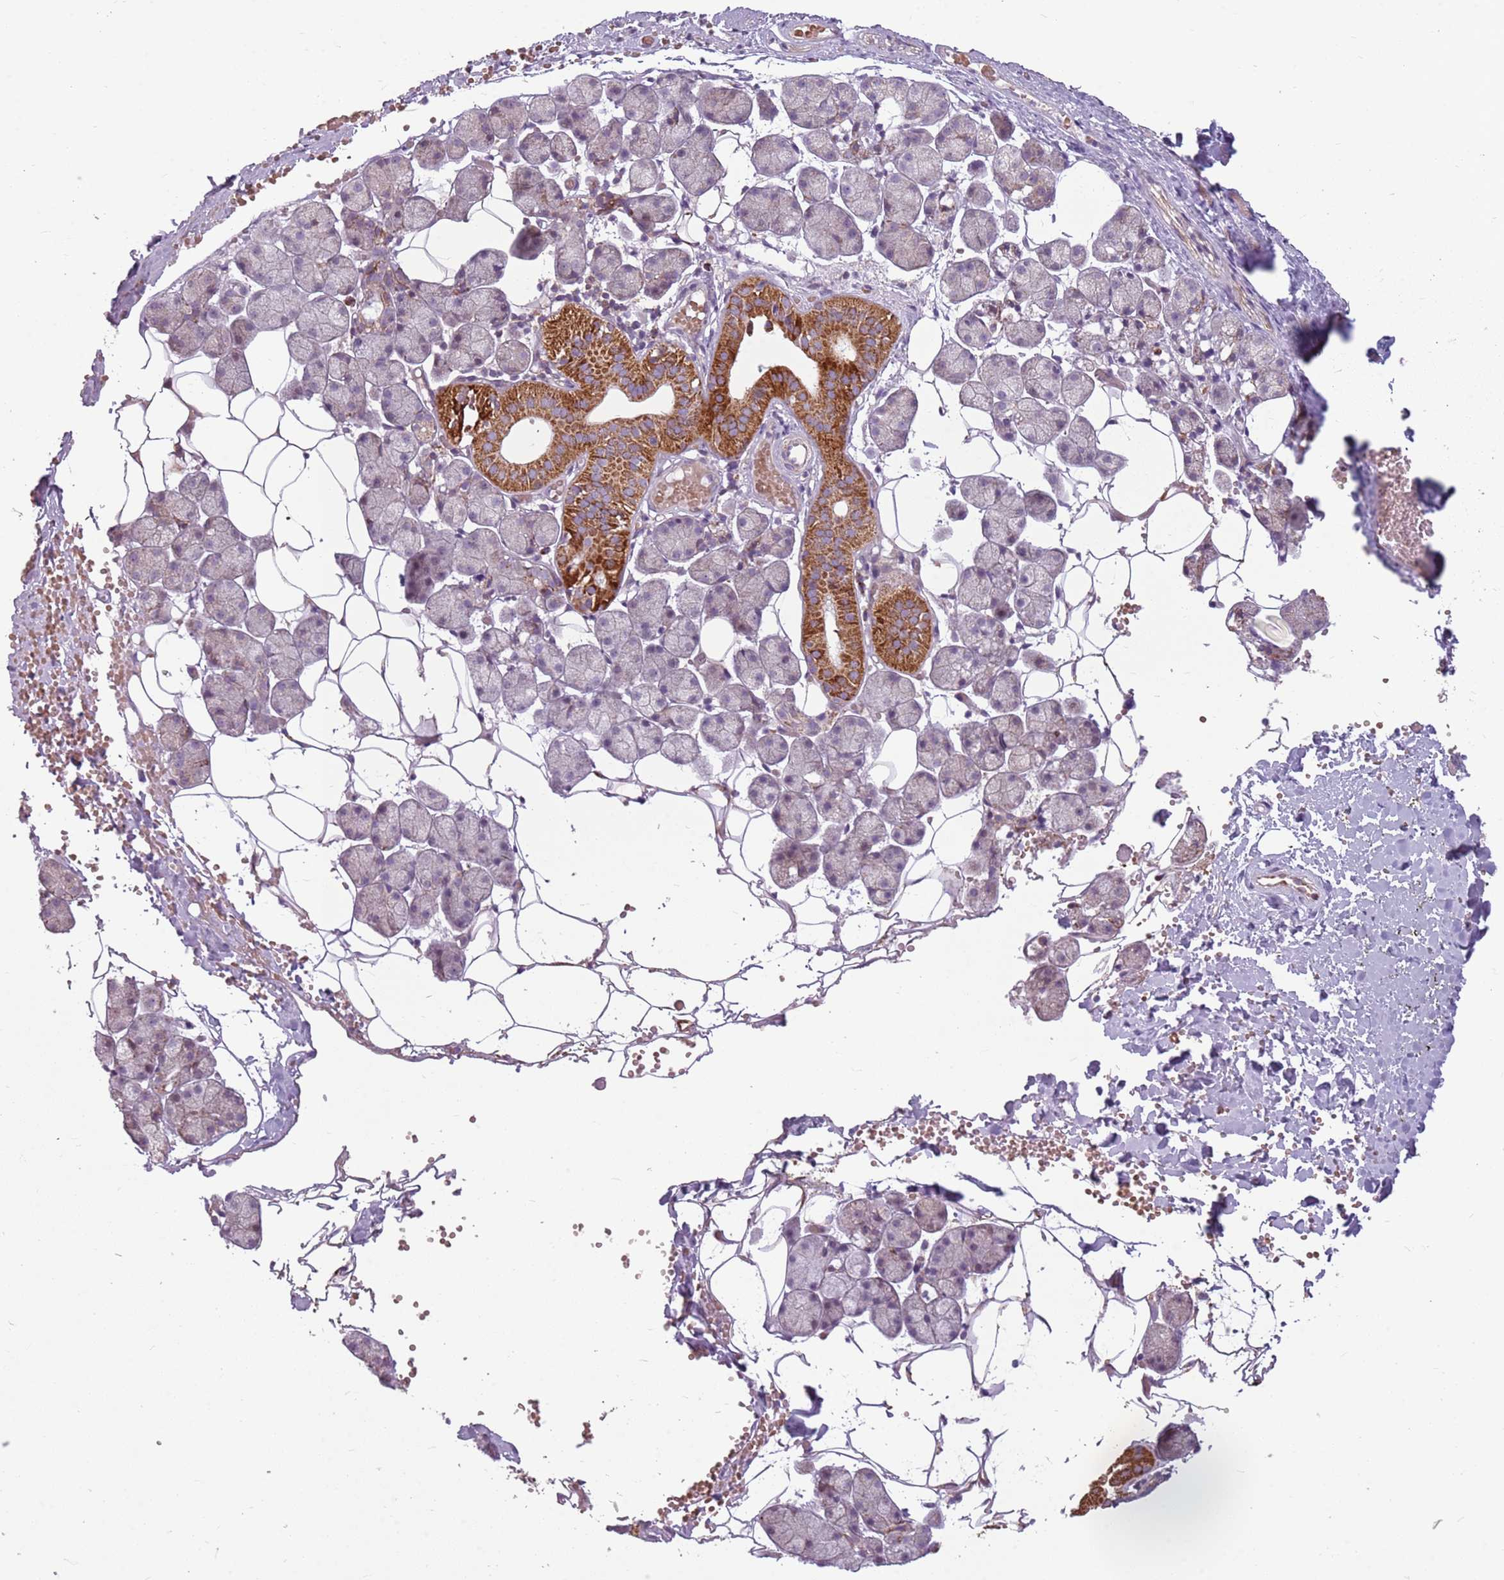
{"staining": {"intensity": "strong", "quantity": "25%-75%", "location": "cytoplasmic/membranous"}, "tissue": "salivary gland", "cell_type": "Glandular cells", "image_type": "normal", "snomed": [{"axis": "morphology", "description": "Normal tissue, NOS"}, {"axis": "topography", "description": "Salivary gland"}], "caption": "DAB (3,3'-diaminobenzidine) immunohistochemical staining of normal salivary gland exhibits strong cytoplasmic/membranous protein staining in about 25%-75% of glandular cells. (DAB = brown stain, brightfield microscopy at high magnification).", "gene": "ZNF530", "patient": {"sex": "female", "age": 33}}